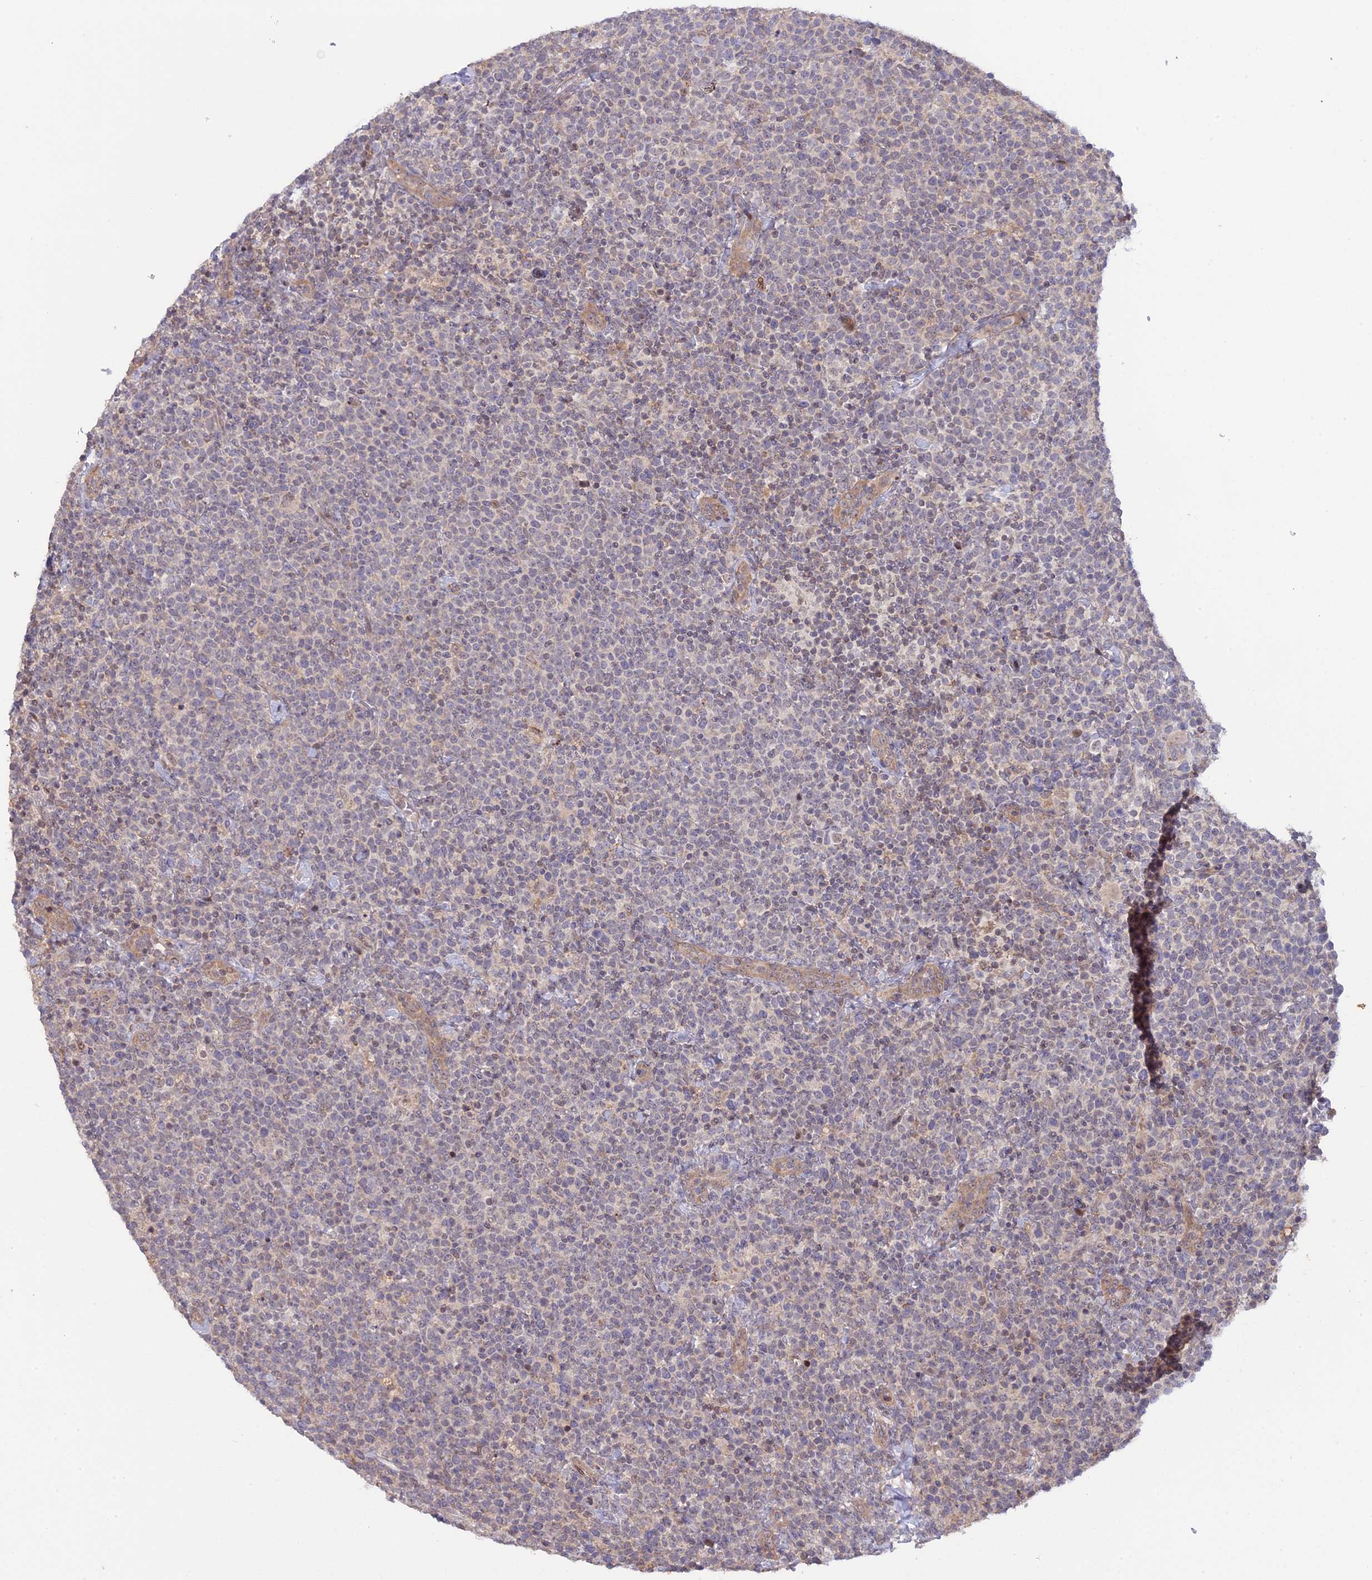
{"staining": {"intensity": "negative", "quantity": "none", "location": "none"}, "tissue": "lymphoma", "cell_type": "Tumor cells", "image_type": "cancer", "snomed": [{"axis": "morphology", "description": "Malignant lymphoma, non-Hodgkin's type, High grade"}, {"axis": "topography", "description": "Lymph node"}], "caption": "Tumor cells show no significant expression in malignant lymphoma, non-Hodgkin's type (high-grade).", "gene": "GSKIP", "patient": {"sex": "male", "age": 61}}